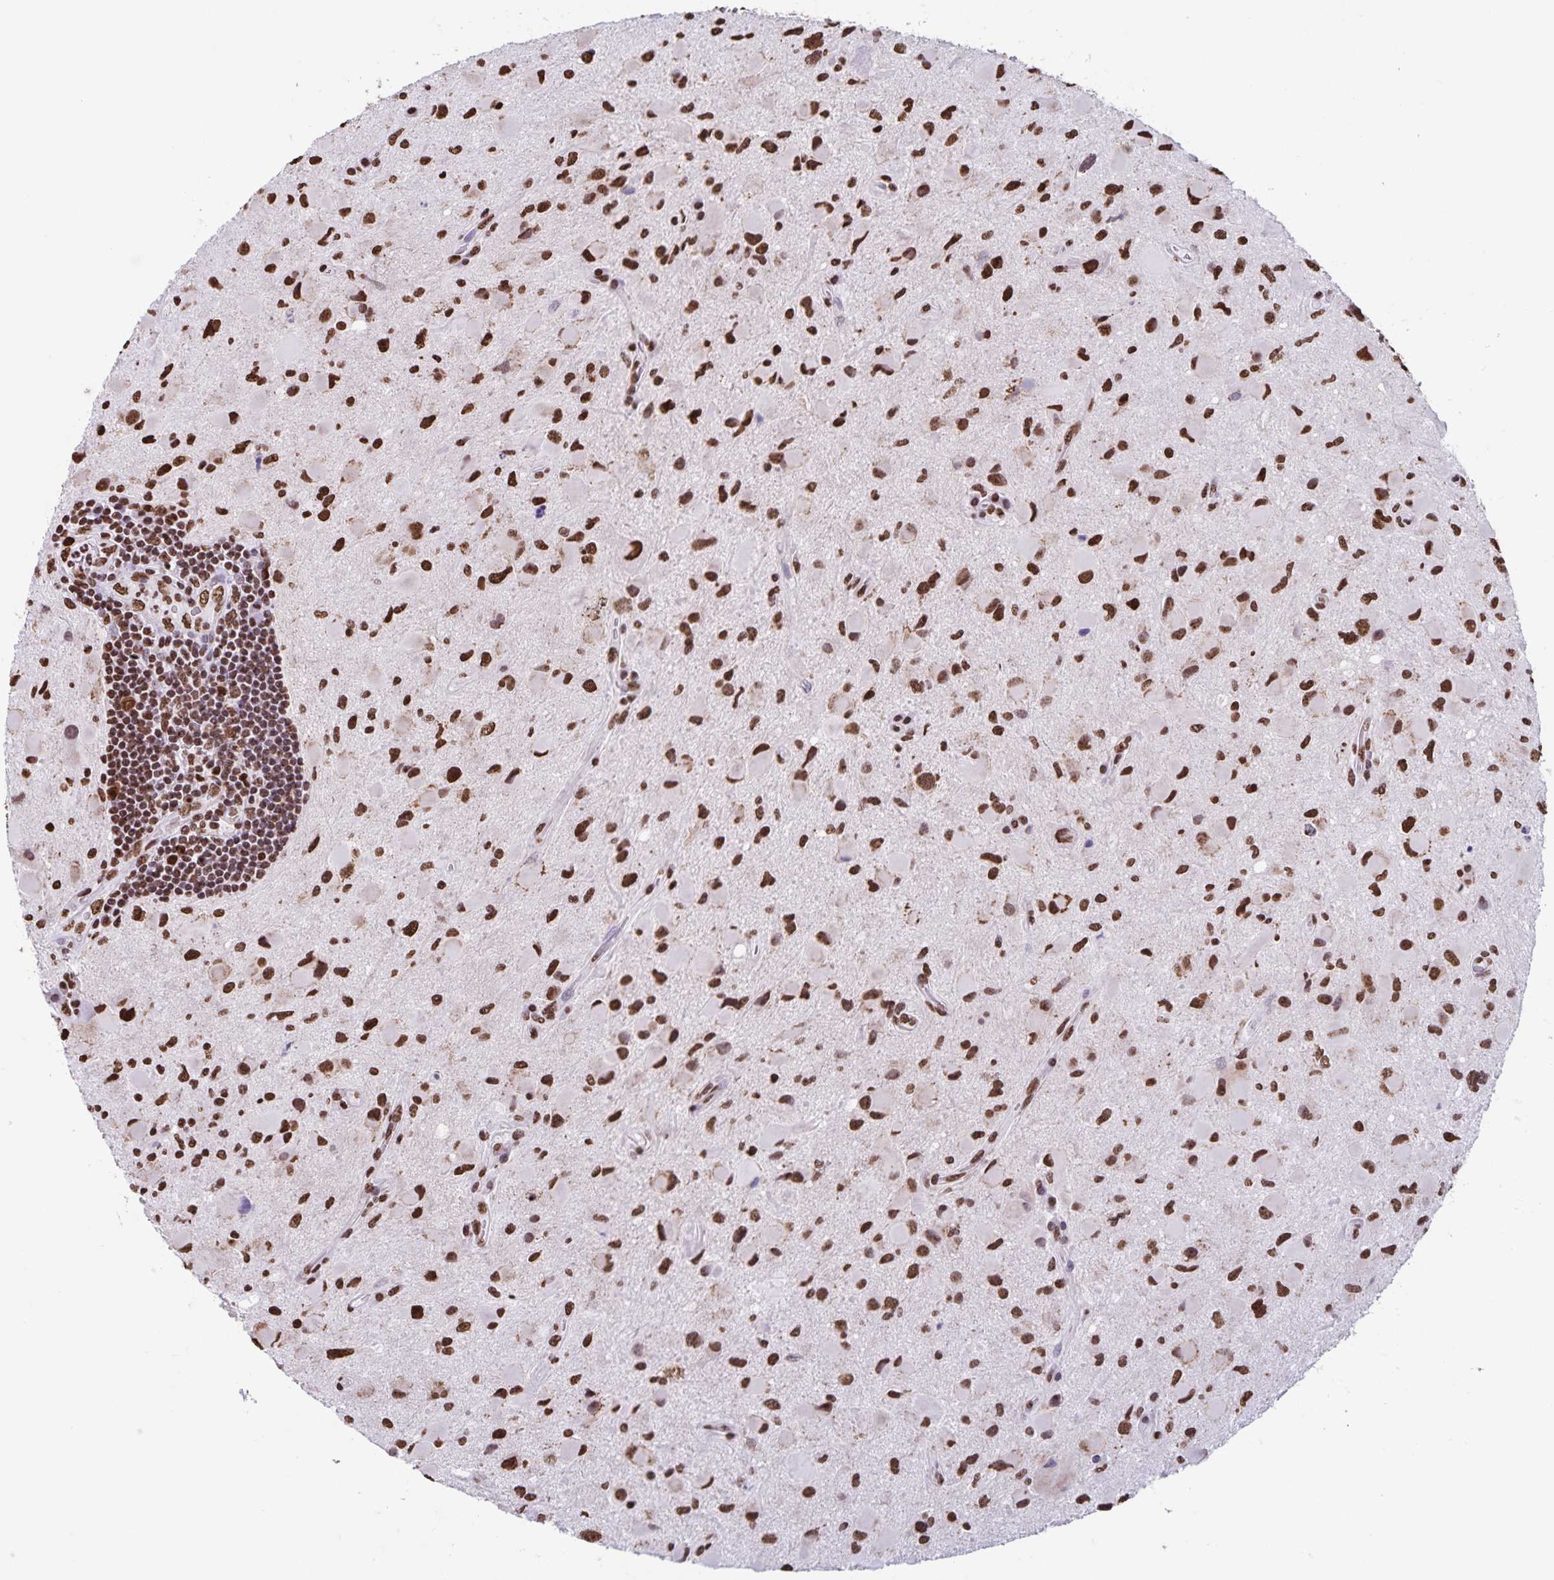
{"staining": {"intensity": "strong", "quantity": ">75%", "location": "nuclear"}, "tissue": "glioma", "cell_type": "Tumor cells", "image_type": "cancer", "snomed": [{"axis": "morphology", "description": "Glioma, malignant, Low grade"}, {"axis": "topography", "description": "Brain"}], "caption": "DAB immunohistochemical staining of glioma reveals strong nuclear protein staining in about >75% of tumor cells.", "gene": "DUT", "patient": {"sex": "female", "age": 32}}